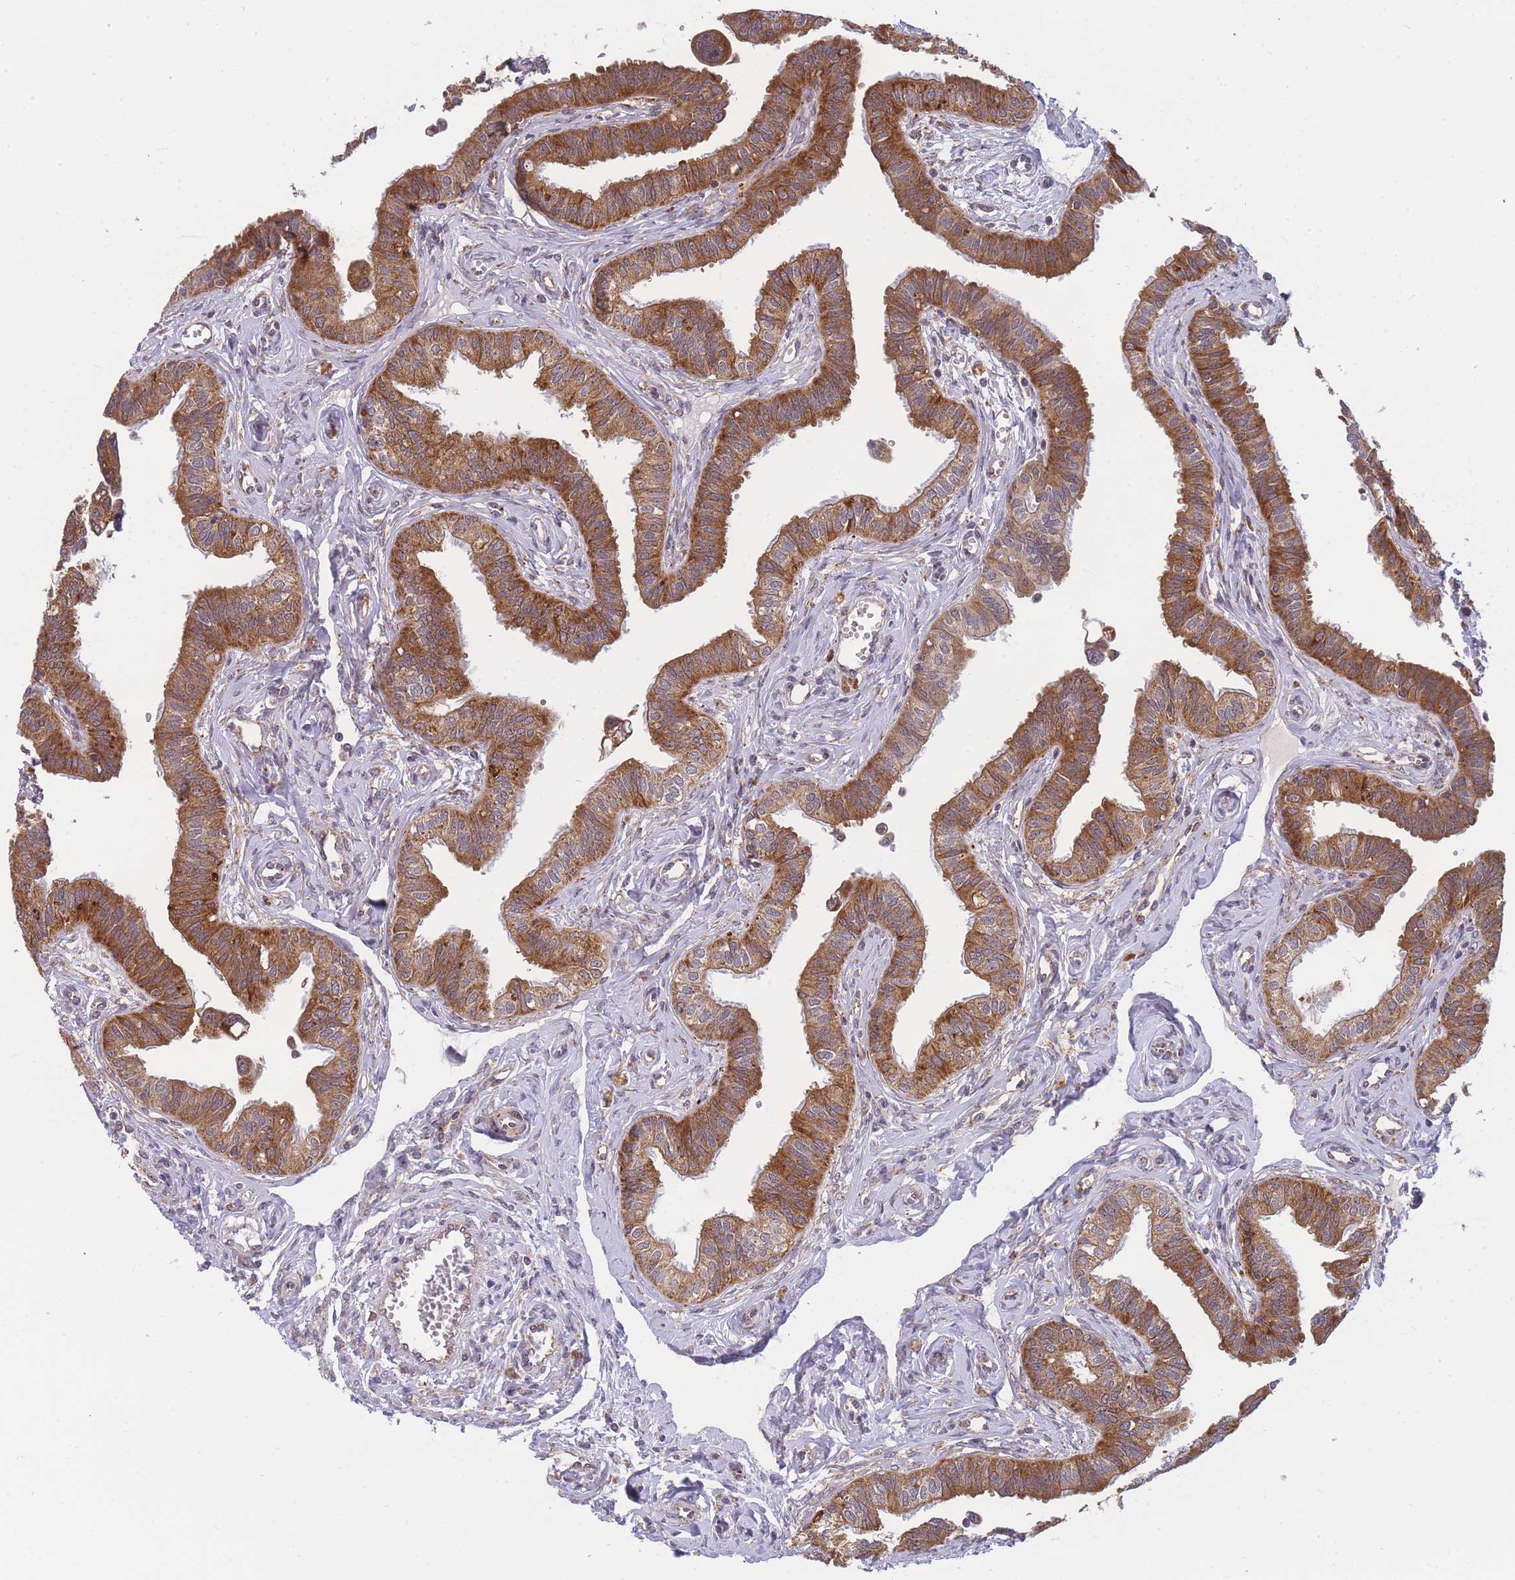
{"staining": {"intensity": "moderate", "quantity": ">75%", "location": "cytoplasmic/membranous"}, "tissue": "fallopian tube", "cell_type": "Glandular cells", "image_type": "normal", "snomed": [{"axis": "morphology", "description": "Normal tissue, NOS"}, {"axis": "morphology", "description": "Carcinoma, NOS"}, {"axis": "topography", "description": "Fallopian tube"}, {"axis": "topography", "description": "Ovary"}], "caption": "Glandular cells demonstrate medium levels of moderate cytoplasmic/membranous expression in about >75% of cells in benign fallopian tube.", "gene": "ENSG00000276345", "patient": {"sex": "female", "age": 59}}